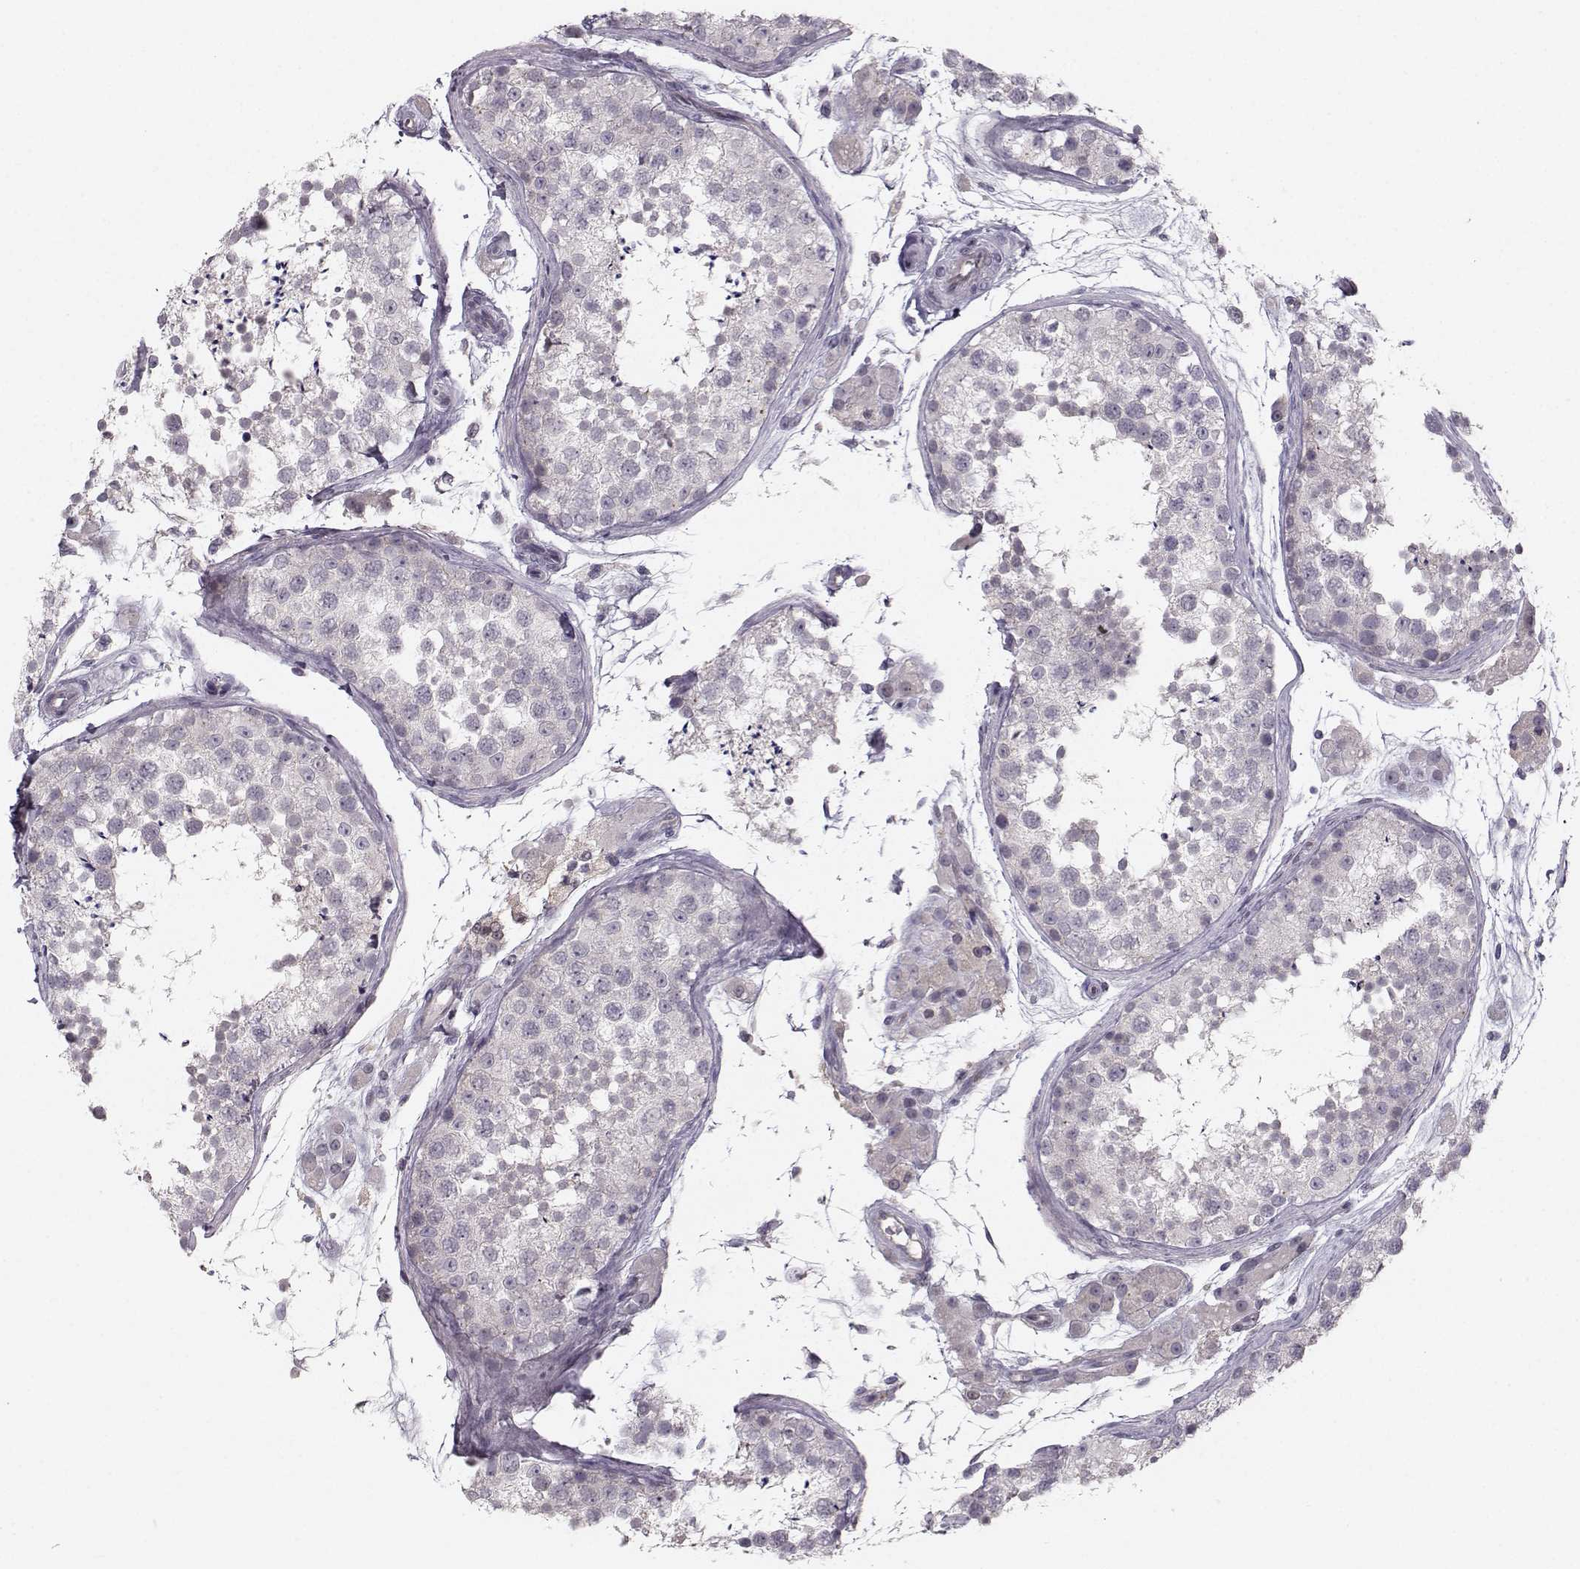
{"staining": {"intensity": "negative", "quantity": "none", "location": "none"}, "tissue": "testis", "cell_type": "Cells in seminiferous ducts", "image_type": "normal", "snomed": [{"axis": "morphology", "description": "Normal tissue, NOS"}, {"axis": "topography", "description": "Testis"}], "caption": "An image of human testis is negative for staining in cells in seminiferous ducts. (IHC, brightfield microscopy, high magnification).", "gene": "OPRD1", "patient": {"sex": "male", "age": 41}}